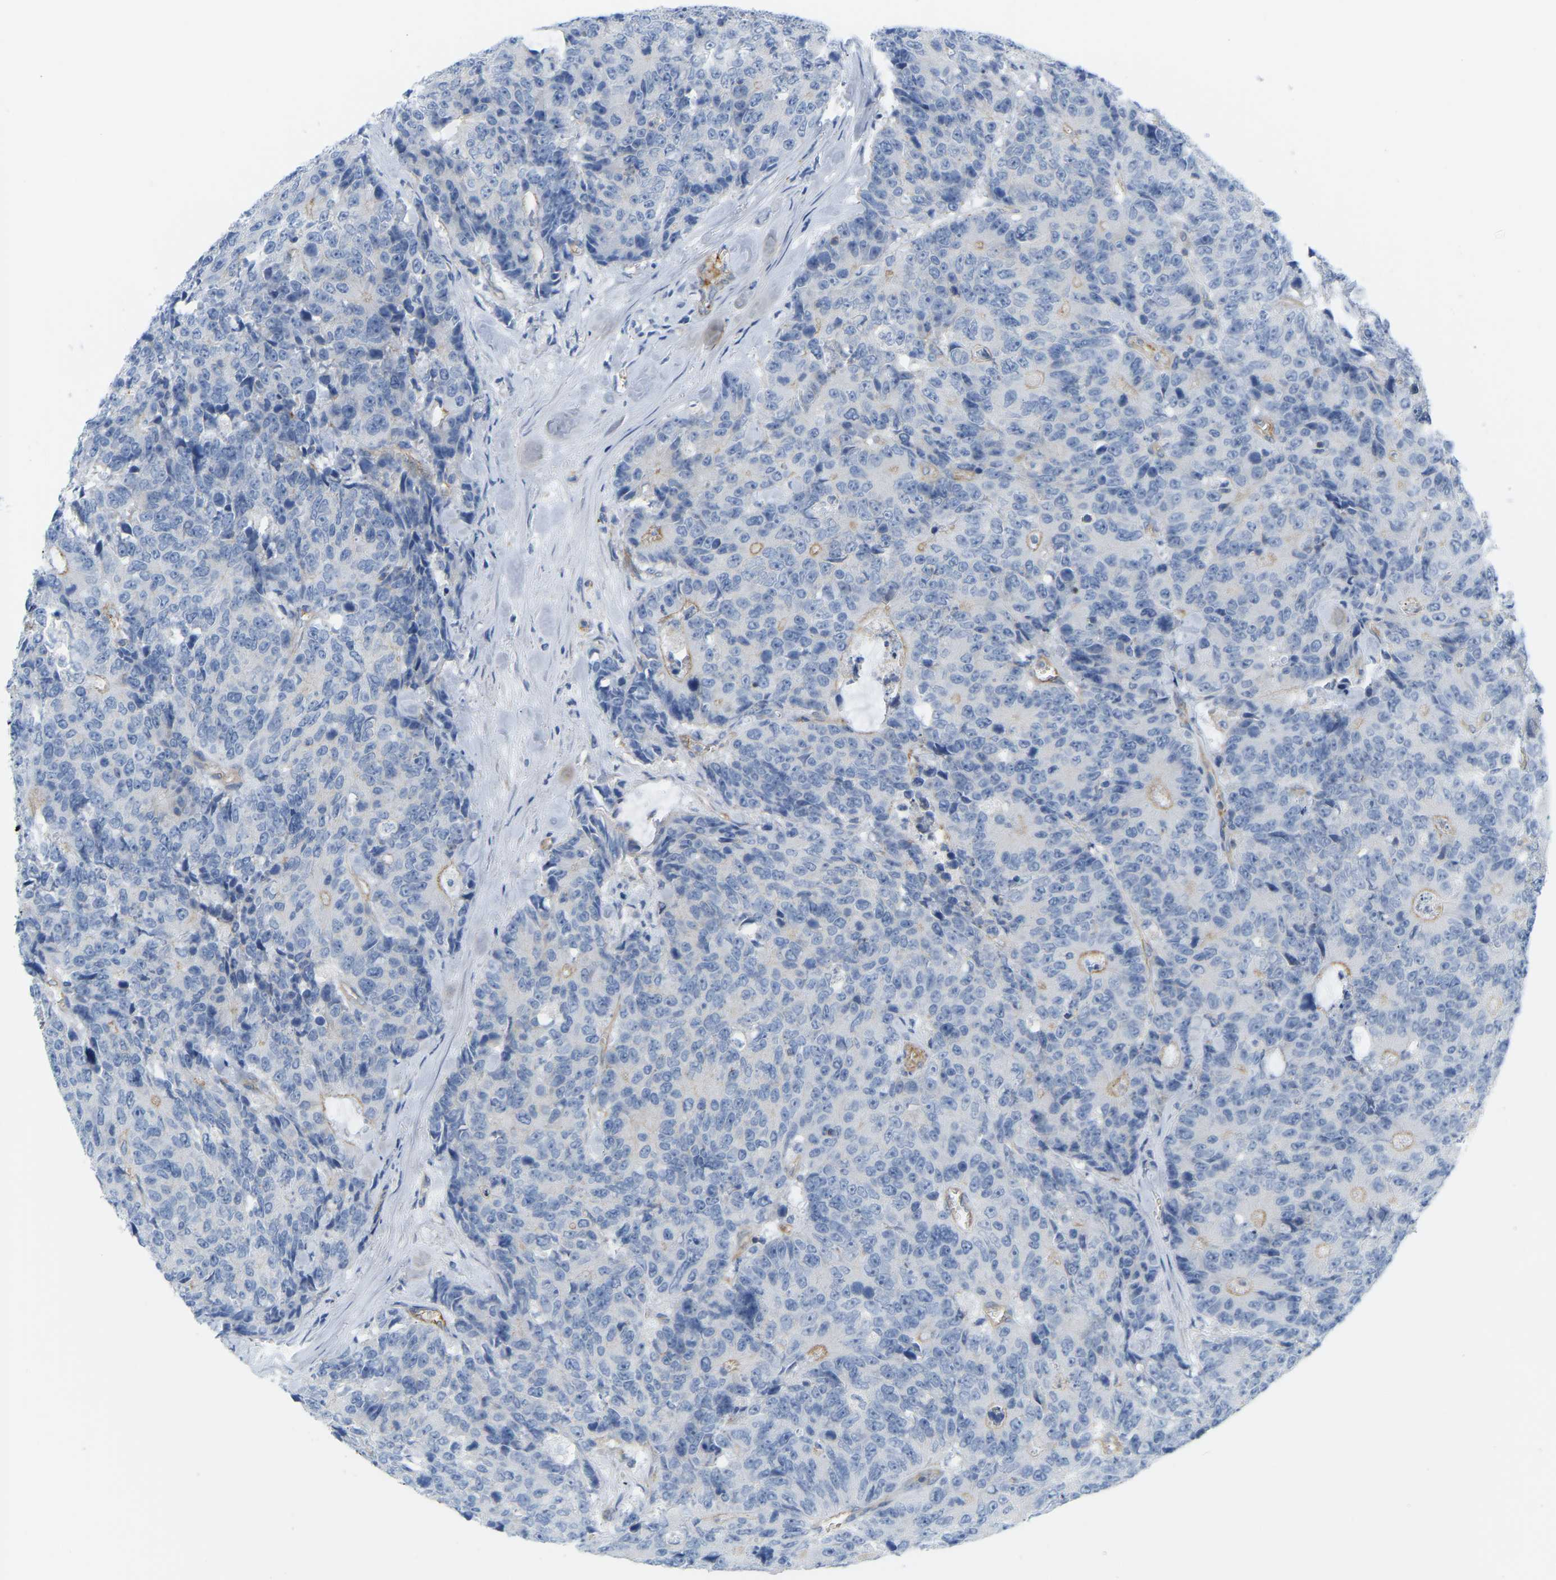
{"staining": {"intensity": "negative", "quantity": "none", "location": "none"}, "tissue": "colorectal cancer", "cell_type": "Tumor cells", "image_type": "cancer", "snomed": [{"axis": "morphology", "description": "Adenocarcinoma, NOS"}, {"axis": "topography", "description": "Colon"}], "caption": "High power microscopy micrograph of an immunohistochemistry image of colorectal adenocarcinoma, revealing no significant expression in tumor cells. (Immunohistochemistry, brightfield microscopy, high magnification).", "gene": "MYL3", "patient": {"sex": "female", "age": 86}}